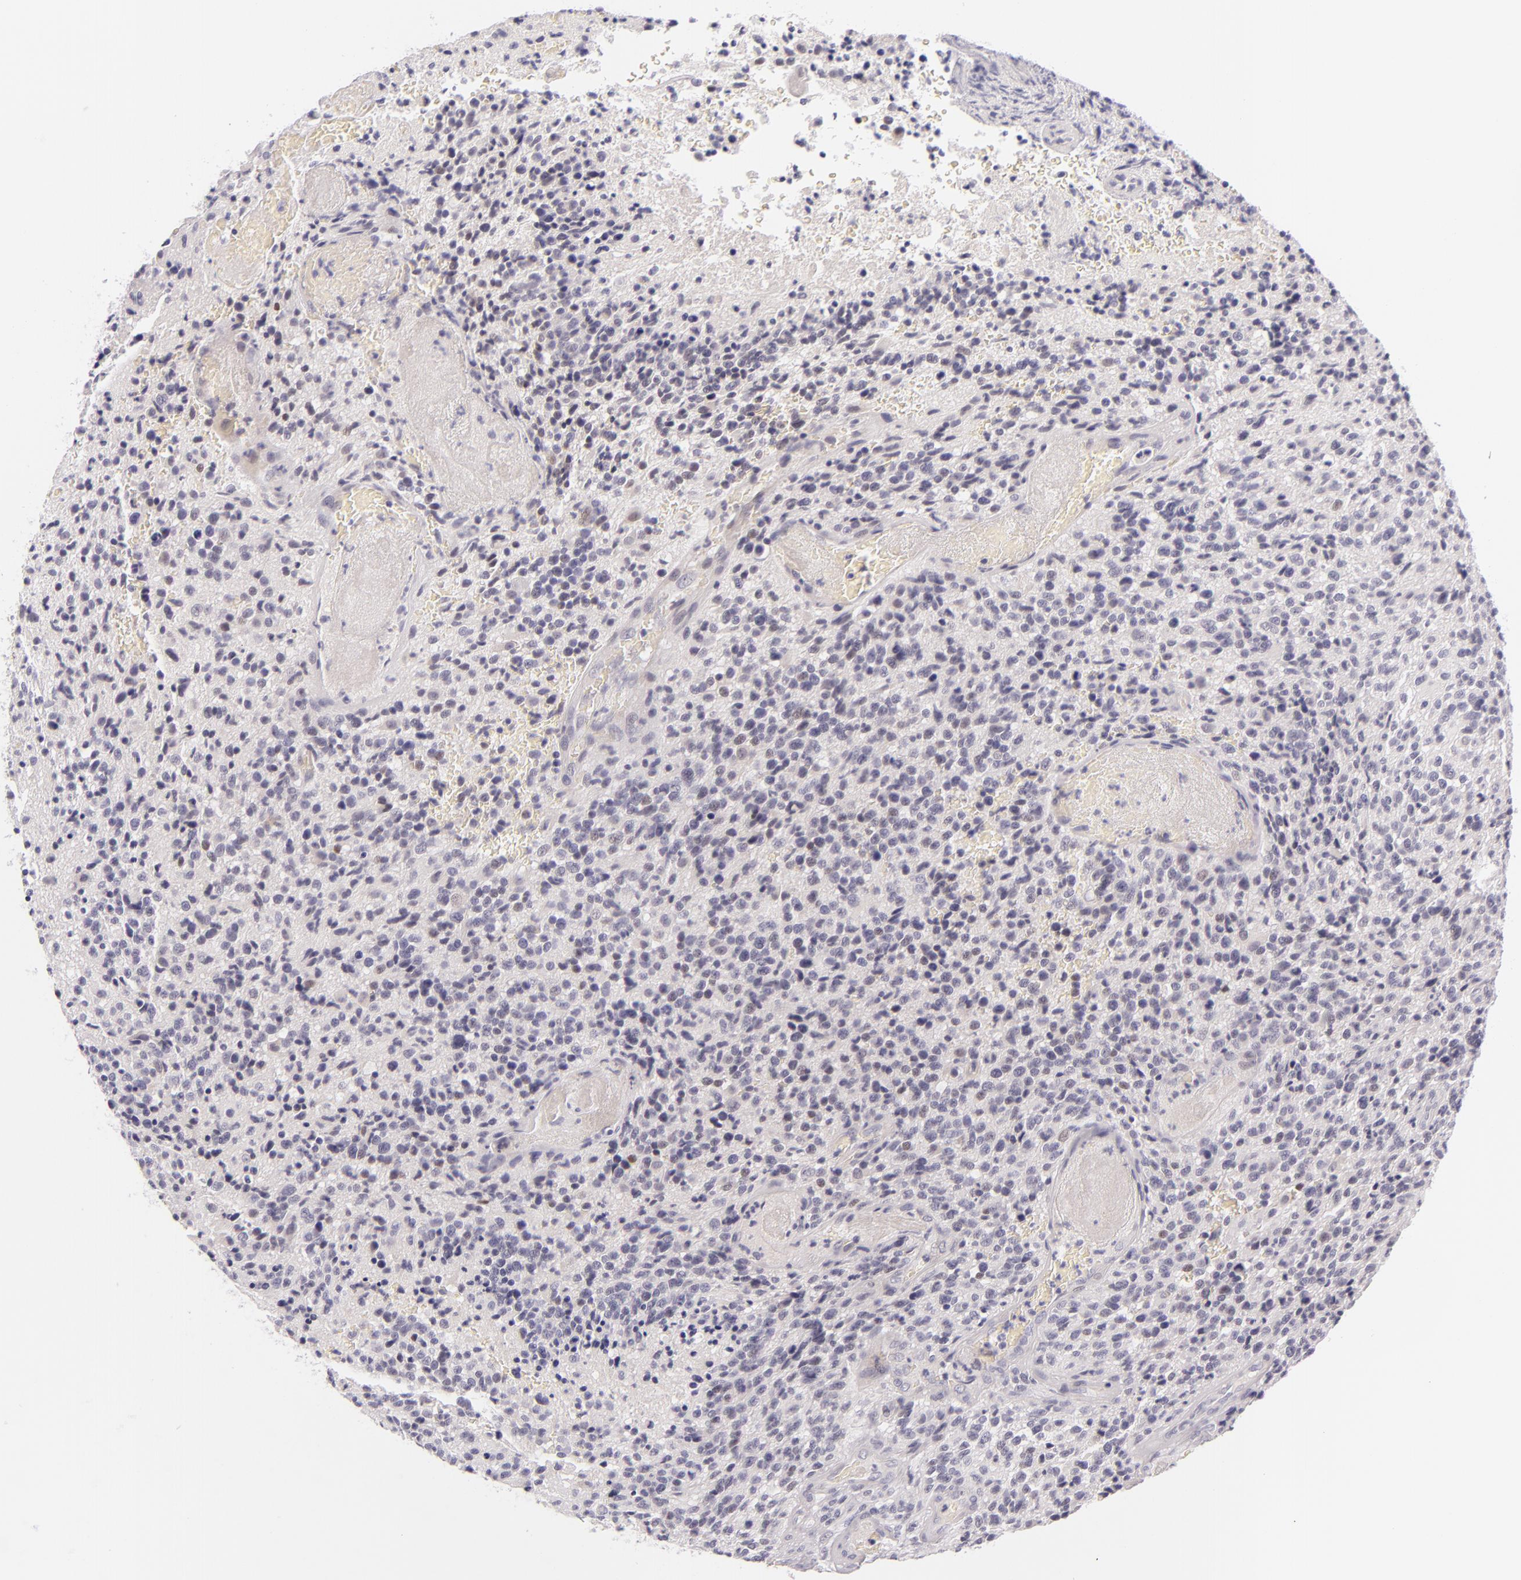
{"staining": {"intensity": "negative", "quantity": "none", "location": "none"}, "tissue": "glioma", "cell_type": "Tumor cells", "image_type": "cancer", "snomed": [{"axis": "morphology", "description": "Glioma, malignant, High grade"}, {"axis": "topography", "description": "Brain"}], "caption": "Tumor cells are negative for protein expression in human malignant glioma (high-grade). Nuclei are stained in blue.", "gene": "BCL3", "patient": {"sex": "male", "age": 36}}